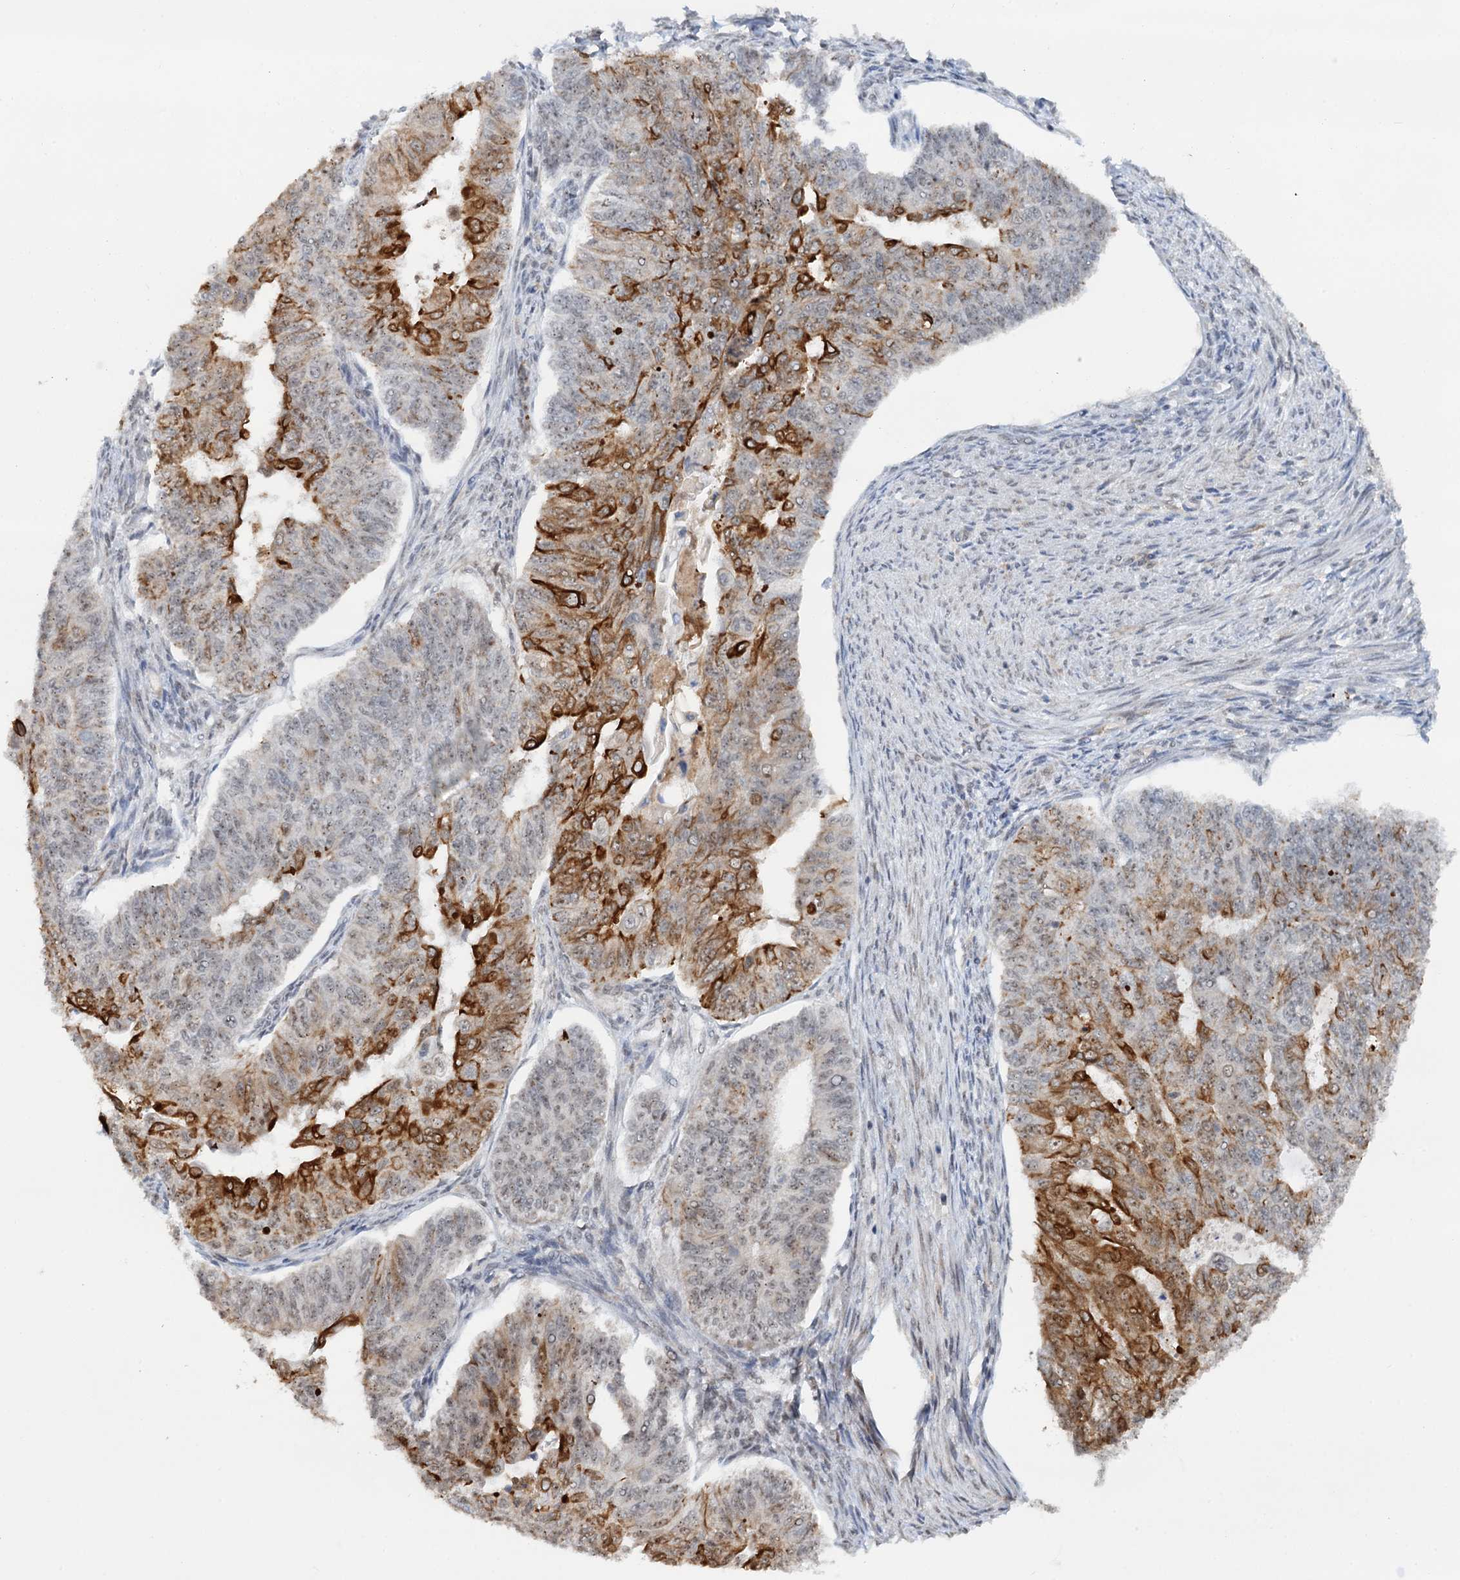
{"staining": {"intensity": "strong", "quantity": "<25%", "location": "cytoplasmic/membranous"}, "tissue": "endometrial cancer", "cell_type": "Tumor cells", "image_type": "cancer", "snomed": [{"axis": "morphology", "description": "Adenocarcinoma, NOS"}, {"axis": "topography", "description": "Endometrium"}], "caption": "This image exhibits immunohistochemistry (IHC) staining of human adenocarcinoma (endometrial), with medium strong cytoplasmic/membranous staining in approximately <25% of tumor cells.", "gene": "NAT10", "patient": {"sex": "female", "age": 32}}